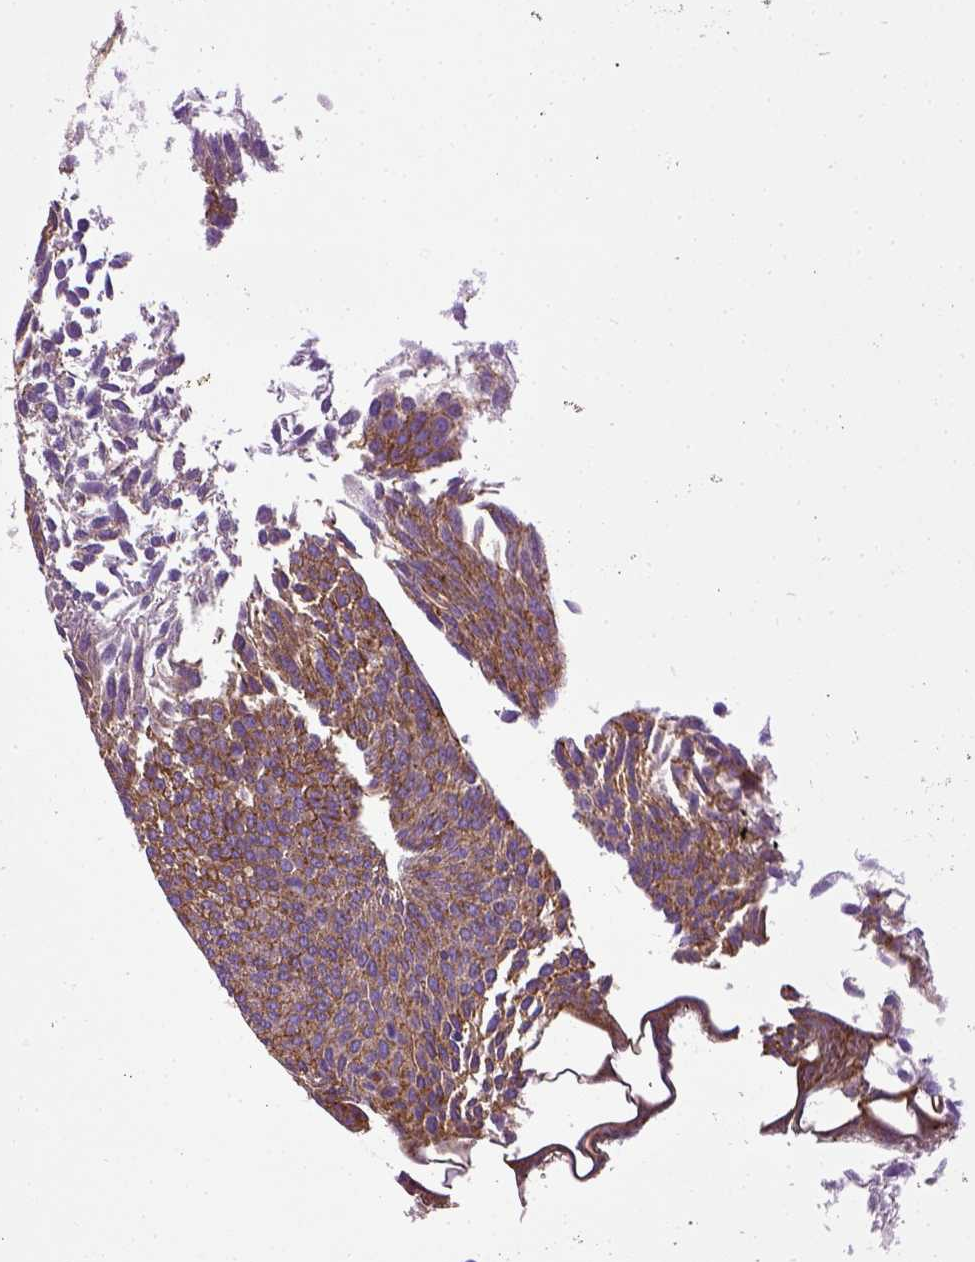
{"staining": {"intensity": "moderate", "quantity": ">75%", "location": "cytoplasmic/membranous"}, "tissue": "urothelial cancer", "cell_type": "Tumor cells", "image_type": "cancer", "snomed": [{"axis": "morphology", "description": "Urothelial carcinoma, Low grade"}, {"axis": "topography", "description": "Urinary bladder"}], "caption": "Brown immunohistochemical staining in low-grade urothelial carcinoma displays moderate cytoplasmic/membranous staining in approximately >75% of tumor cells. The staining was performed using DAB (3,3'-diaminobenzidine) to visualize the protein expression in brown, while the nuclei were stained in blue with hematoxylin (Magnification: 20x).", "gene": "CDH1", "patient": {"sex": "male", "age": 63}}